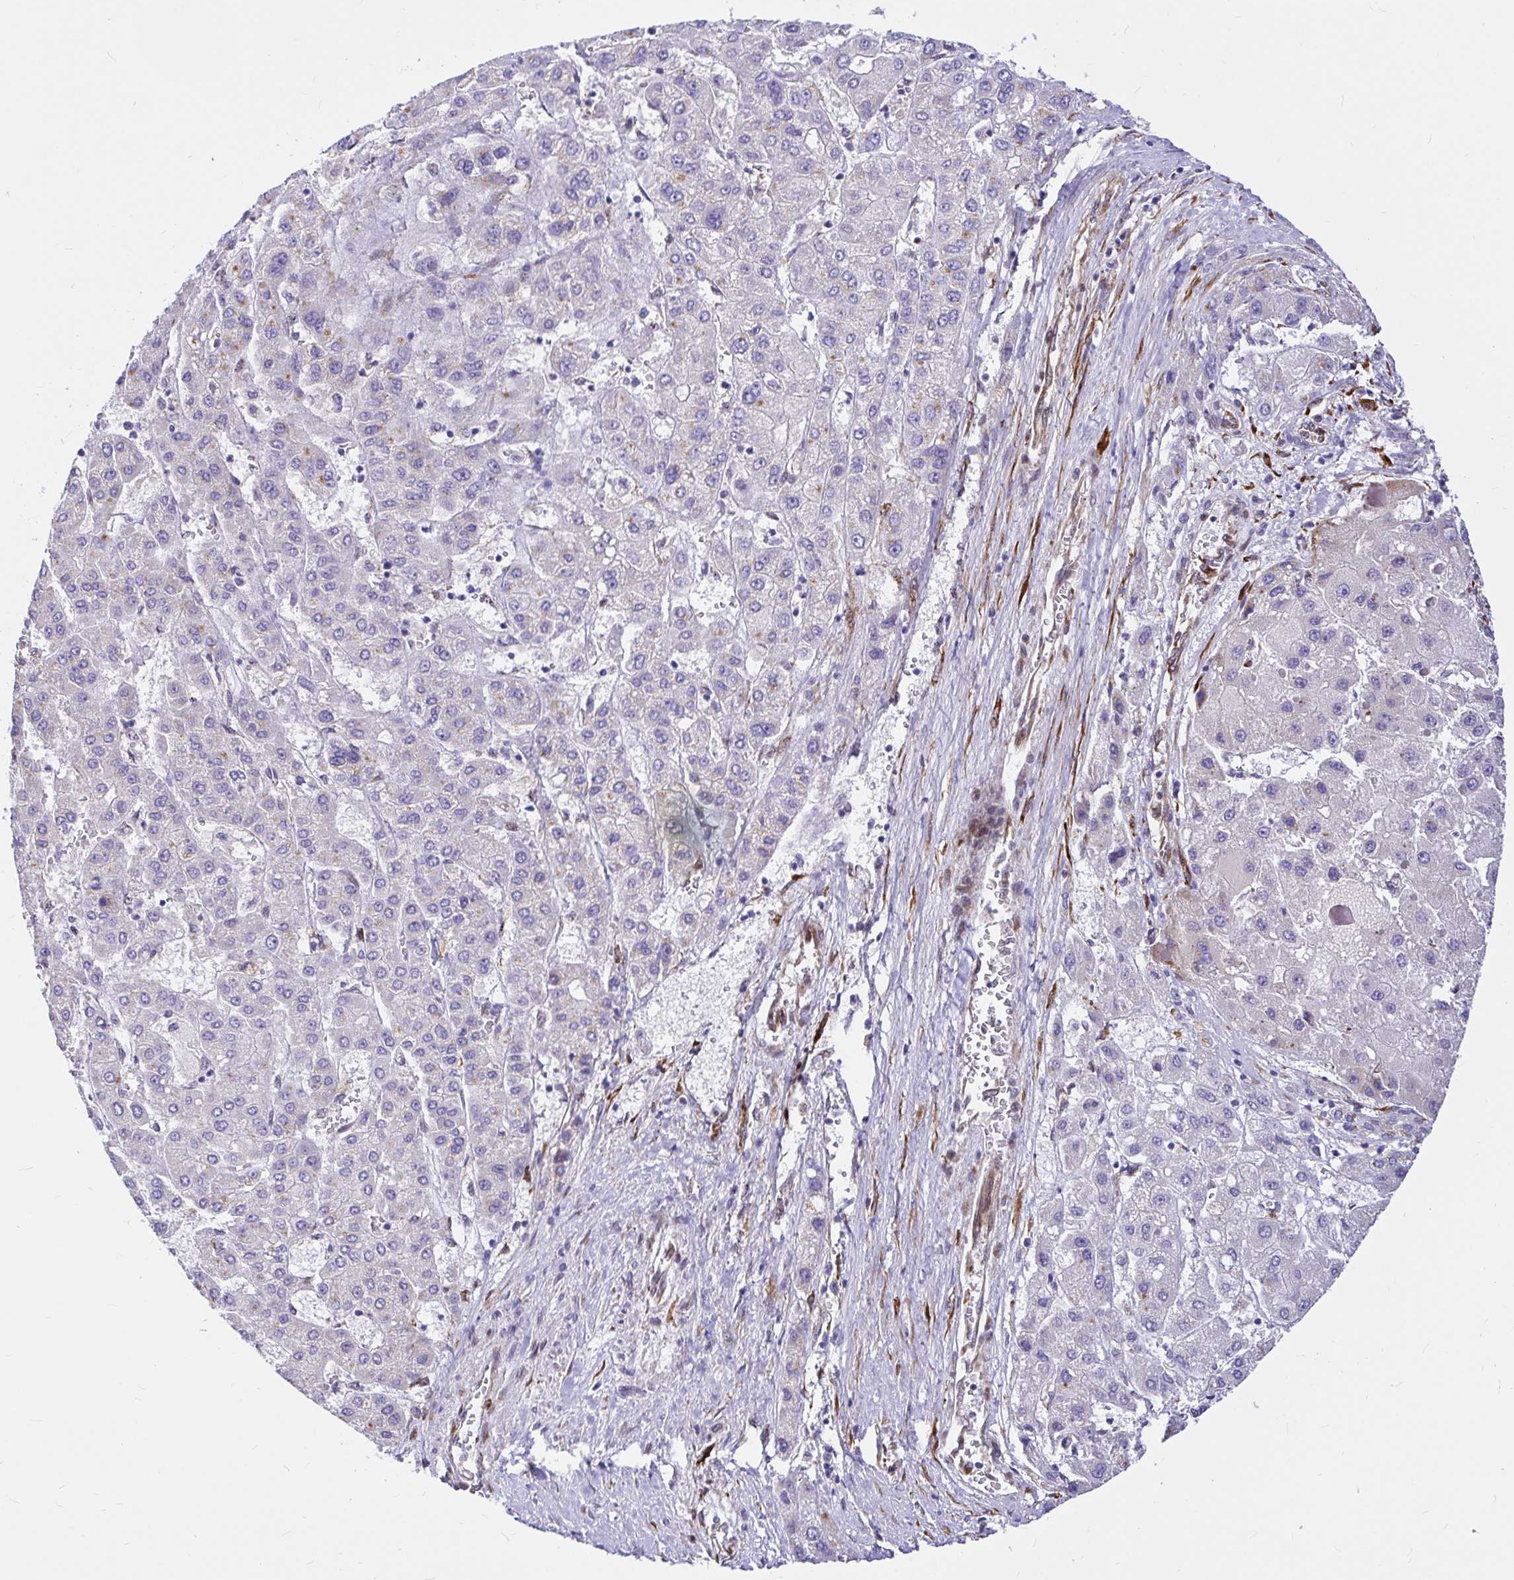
{"staining": {"intensity": "negative", "quantity": "none", "location": "none"}, "tissue": "liver cancer", "cell_type": "Tumor cells", "image_type": "cancer", "snomed": [{"axis": "morphology", "description": "Carcinoma, Hepatocellular, NOS"}, {"axis": "topography", "description": "Liver"}], "caption": "An image of human hepatocellular carcinoma (liver) is negative for staining in tumor cells. (DAB IHC, high magnification).", "gene": "GABBR2", "patient": {"sex": "female", "age": 73}}